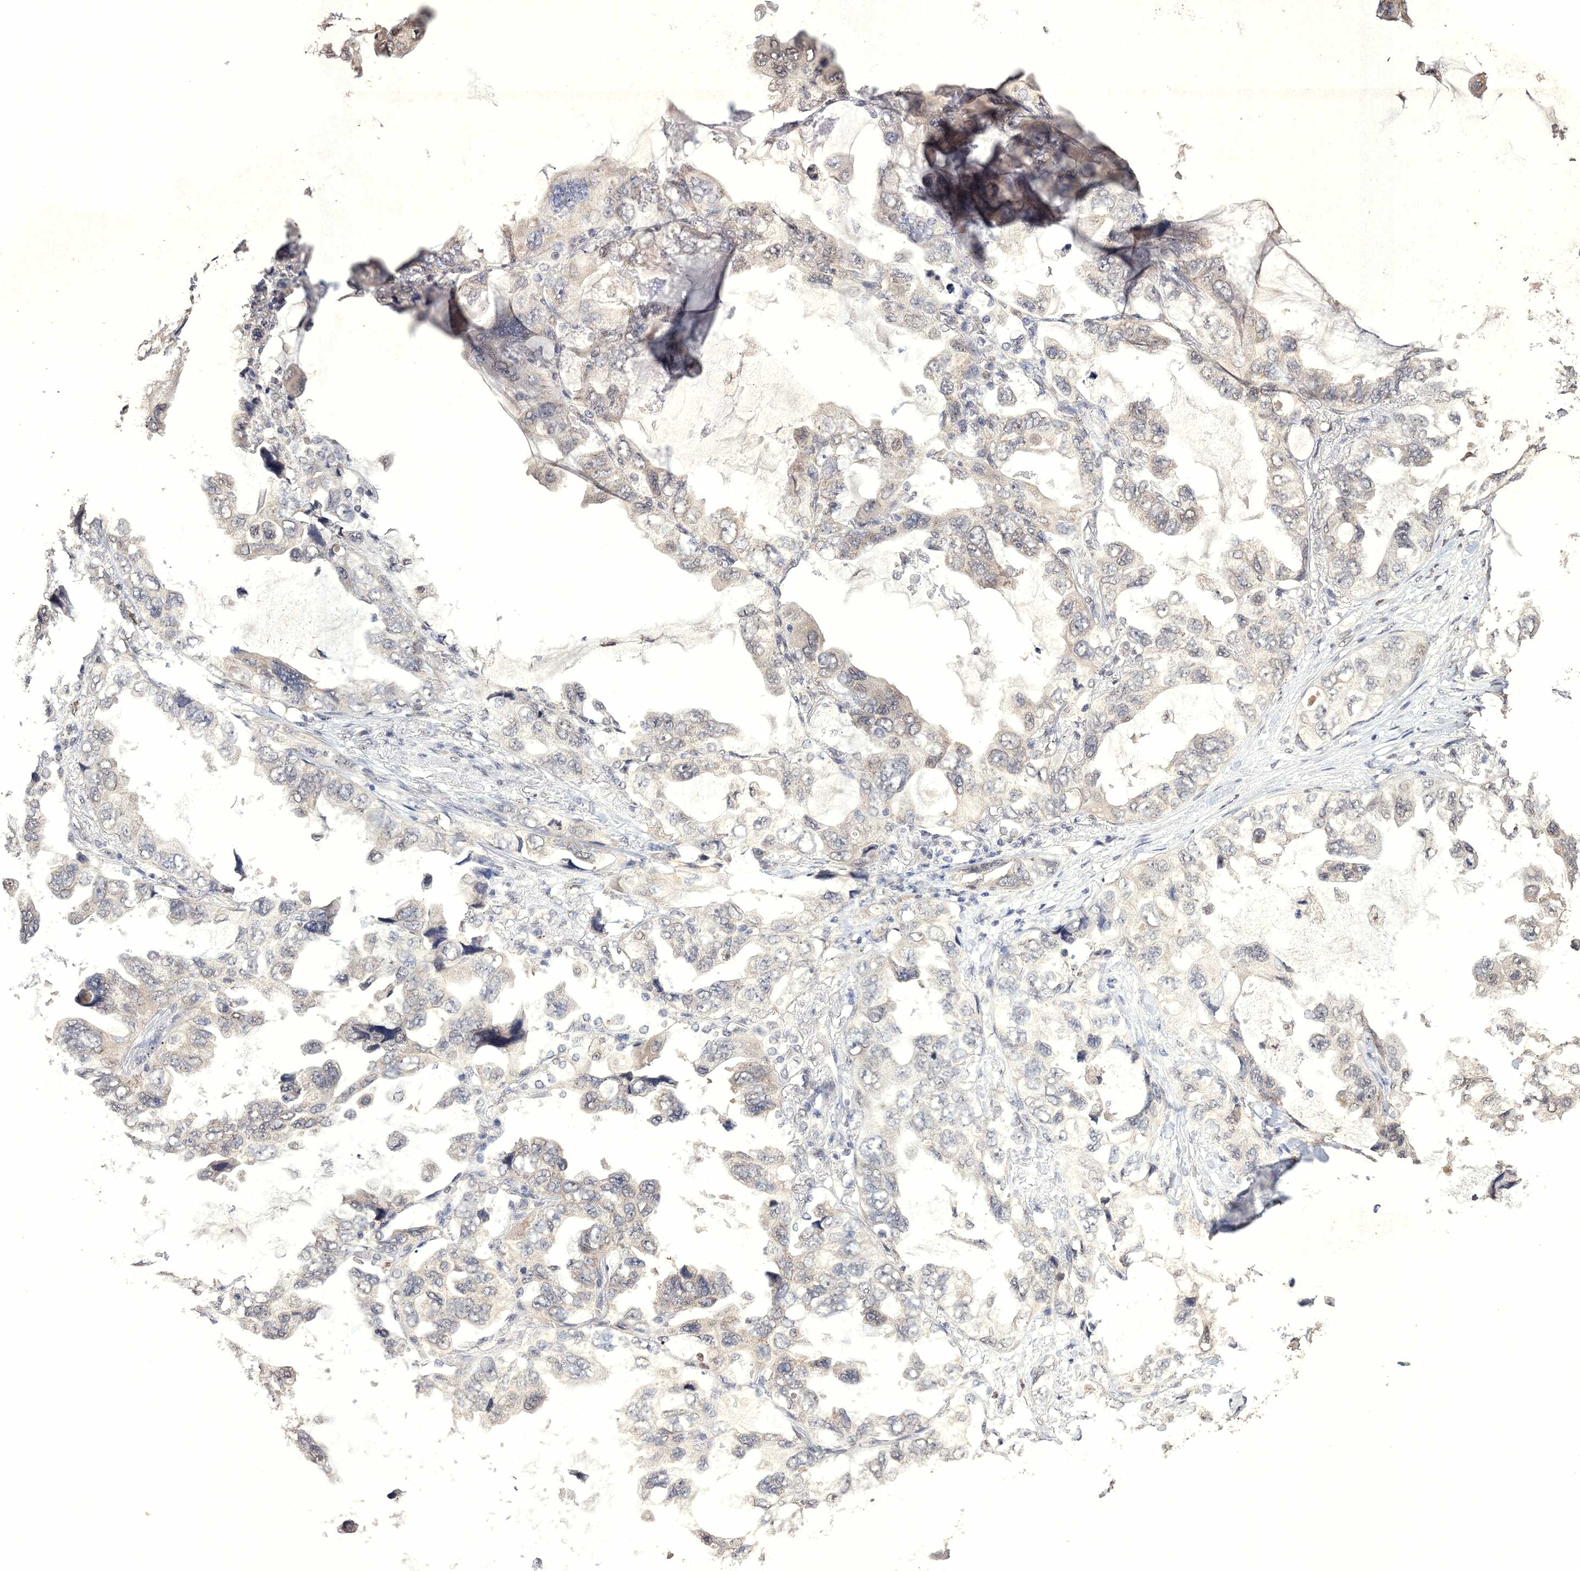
{"staining": {"intensity": "negative", "quantity": "none", "location": "none"}, "tissue": "lung cancer", "cell_type": "Tumor cells", "image_type": "cancer", "snomed": [{"axis": "morphology", "description": "Squamous cell carcinoma, NOS"}, {"axis": "topography", "description": "Lung"}], "caption": "Immunohistochemical staining of human lung cancer displays no significant staining in tumor cells.", "gene": "GPN1", "patient": {"sex": "female", "age": 73}}